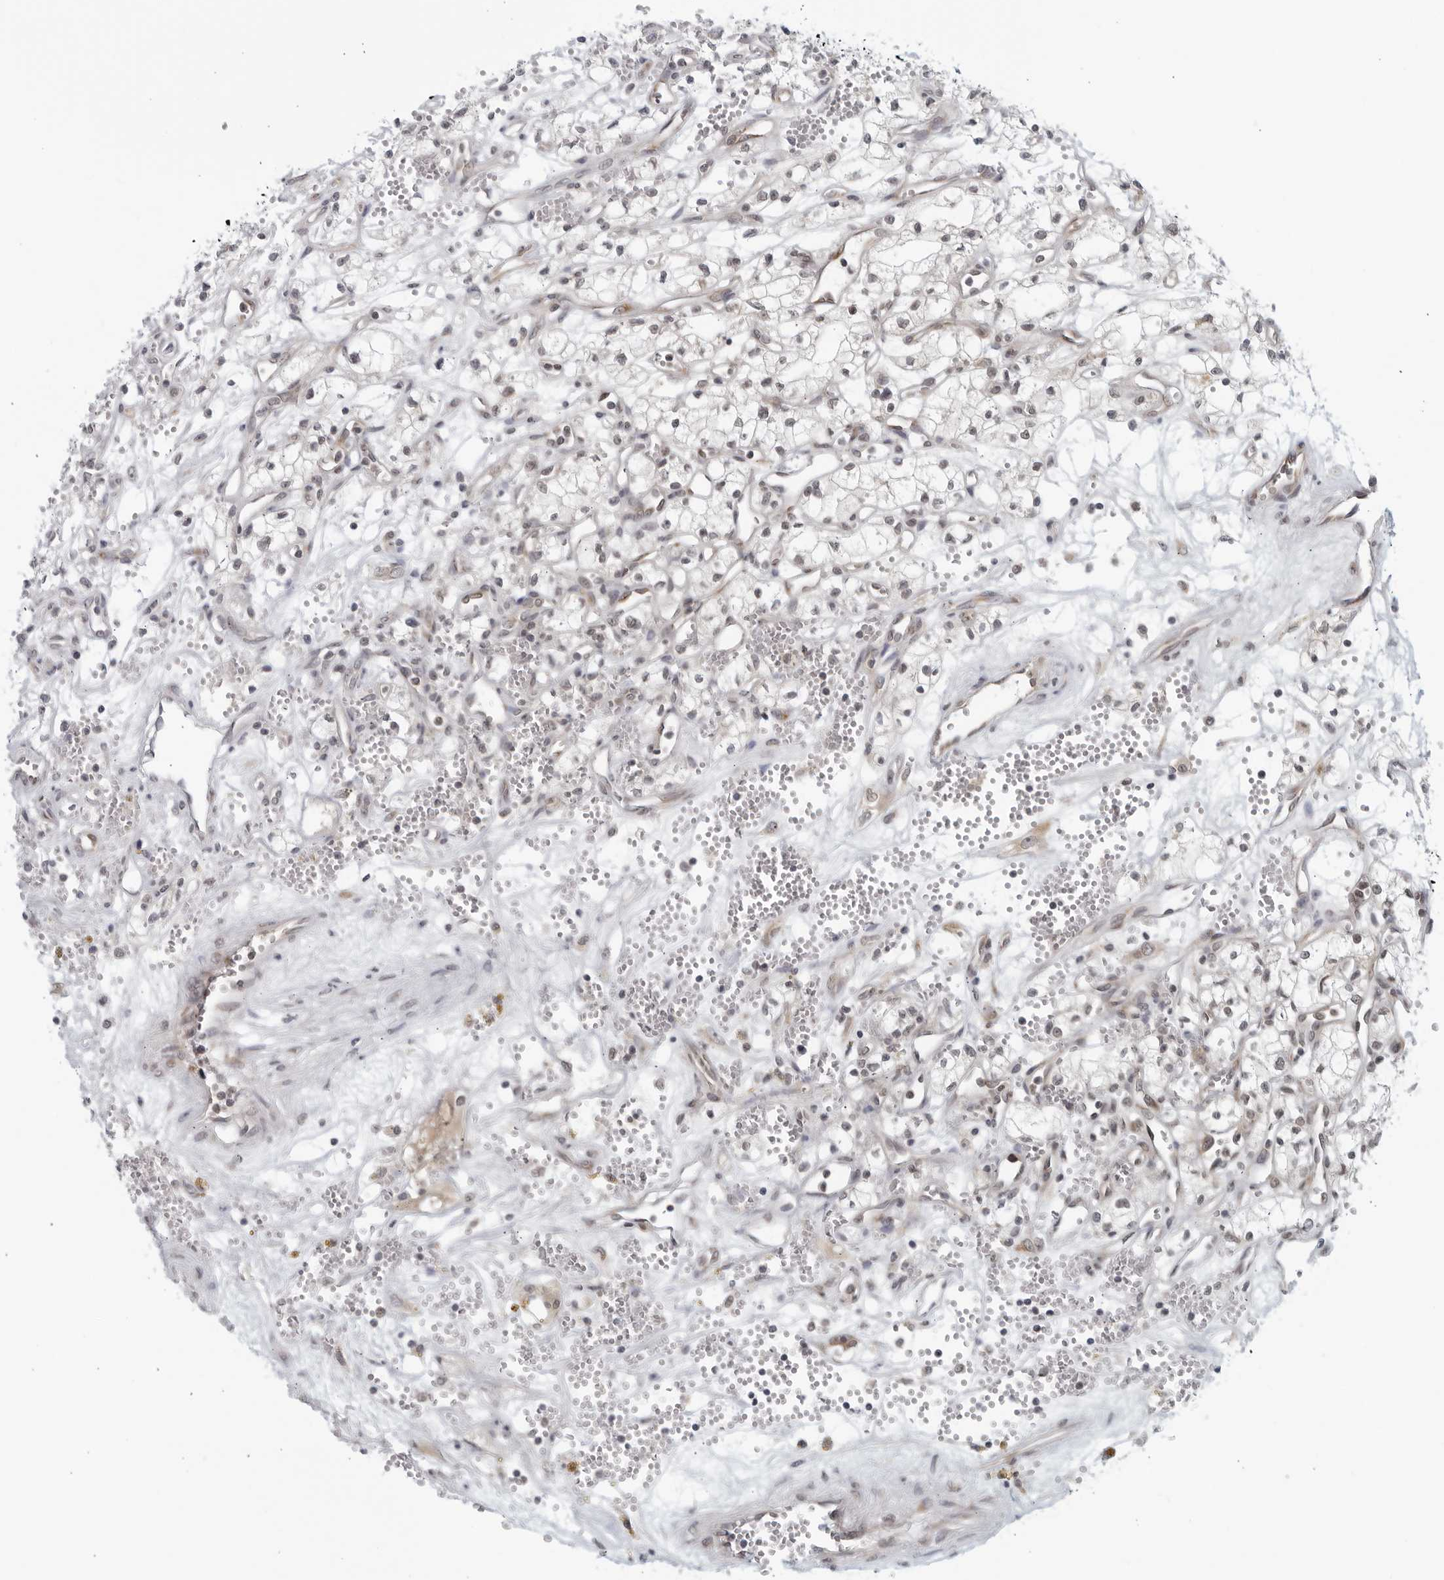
{"staining": {"intensity": "negative", "quantity": "none", "location": "none"}, "tissue": "renal cancer", "cell_type": "Tumor cells", "image_type": "cancer", "snomed": [{"axis": "morphology", "description": "Adenocarcinoma, NOS"}, {"axis": "topography", "description": "Kidney"}], "caption": "Renal cancer (adenocarcinoma) was stained to show a protein in brown. There is no significant staining in tumor cells. The staining was performed using DAB to visualize the protein expression in brown, while the nuclei were stained in blue with hematoxylin (Magnification: 20x).", "gene": "RC3H1", "patient": {"sex": "male", "age": 59}}